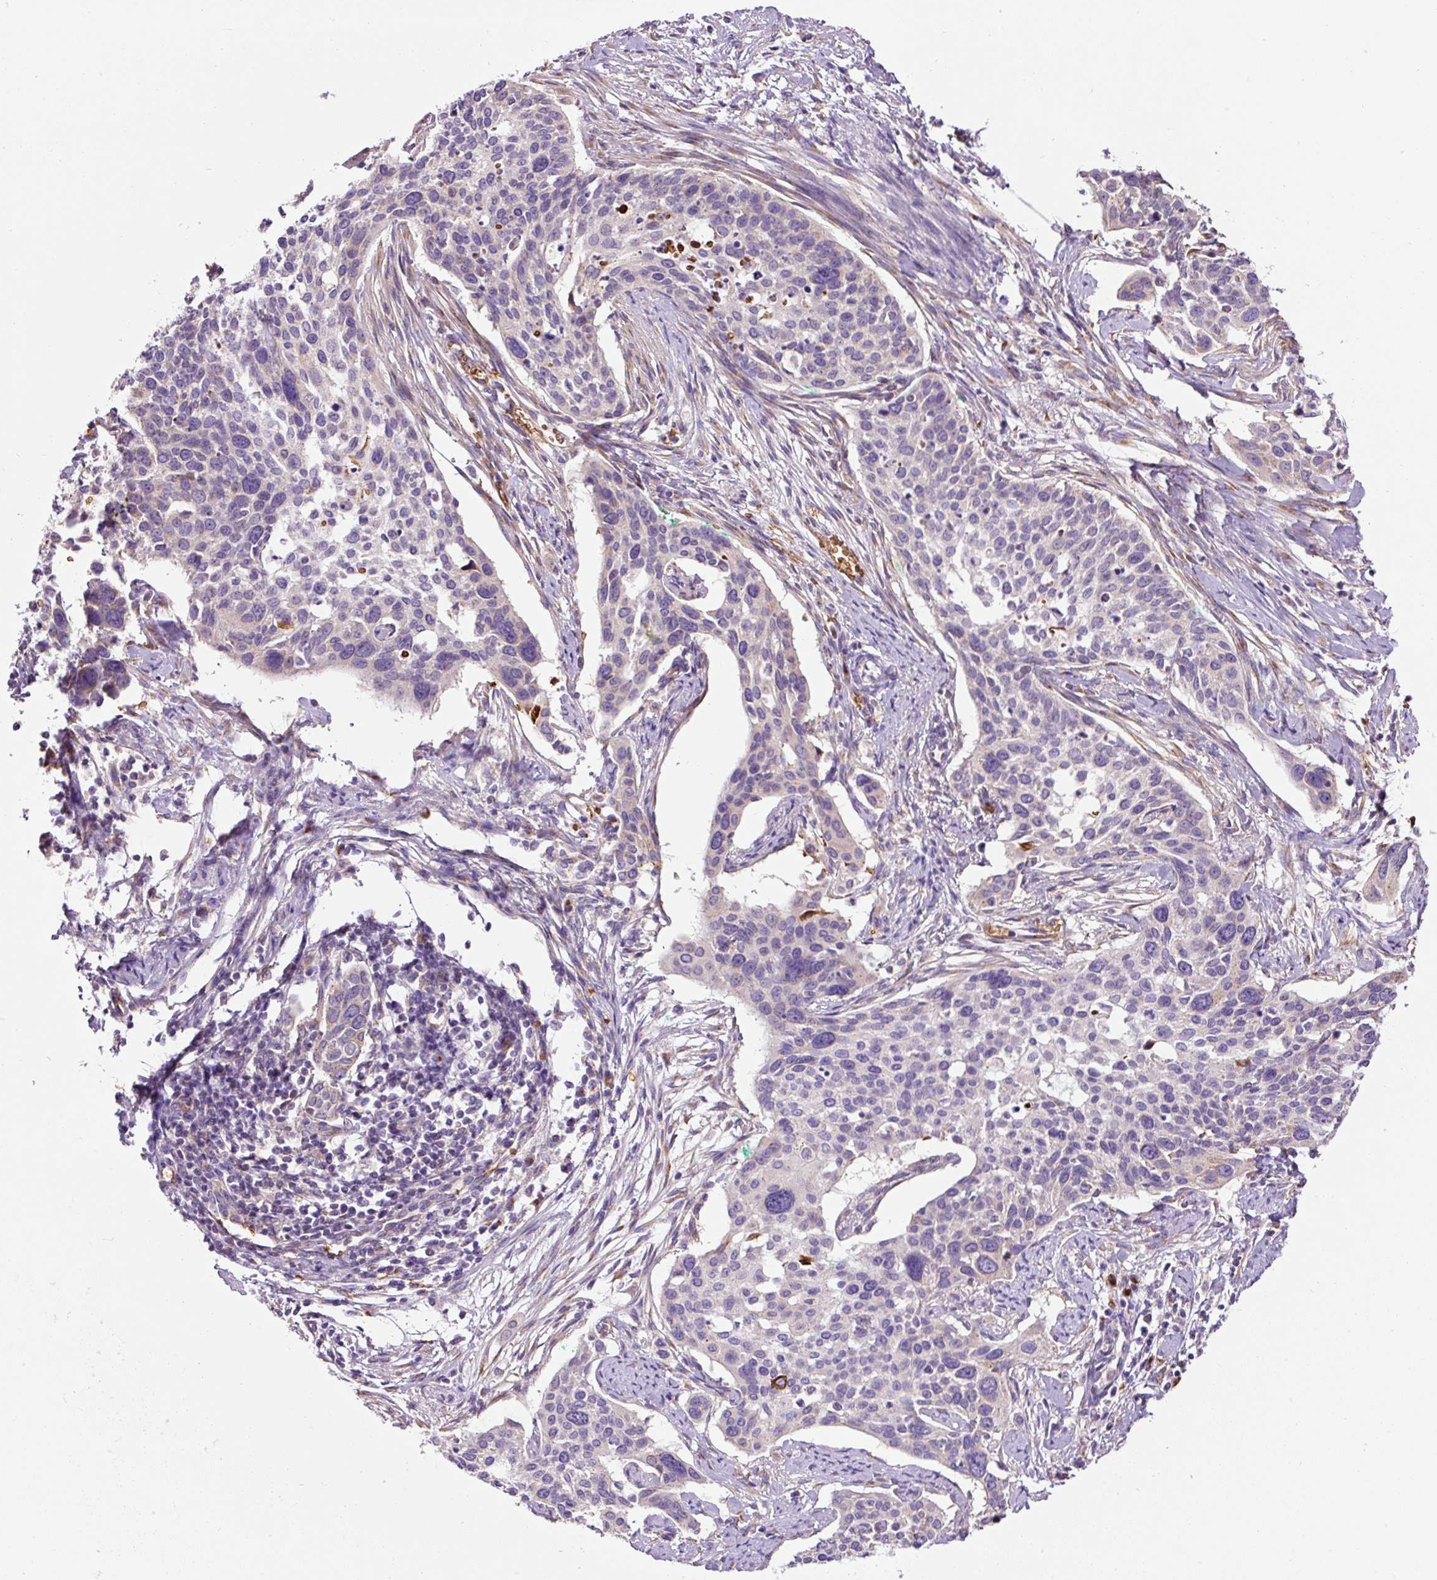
{"staining": {"intensity": "negative", "quantity": "none", "location": "none"}, "tissue": "cervical cancer", "cell_type": "Tumor cells", "image_type": "cancer", "snomed": [{"axis": "morphology", "description": "Squamous cell carcinoma, NOS"}, {"axis": "topography", "description": "Cervix"}], "caption": "This is an immunohistochemistry histopathology image of human cervical cancer (squamous cell carcinoma). There is no expression in tumor cells.", "gene": "PRRC2A", "patient": {"sex": "female", "age": 44}}